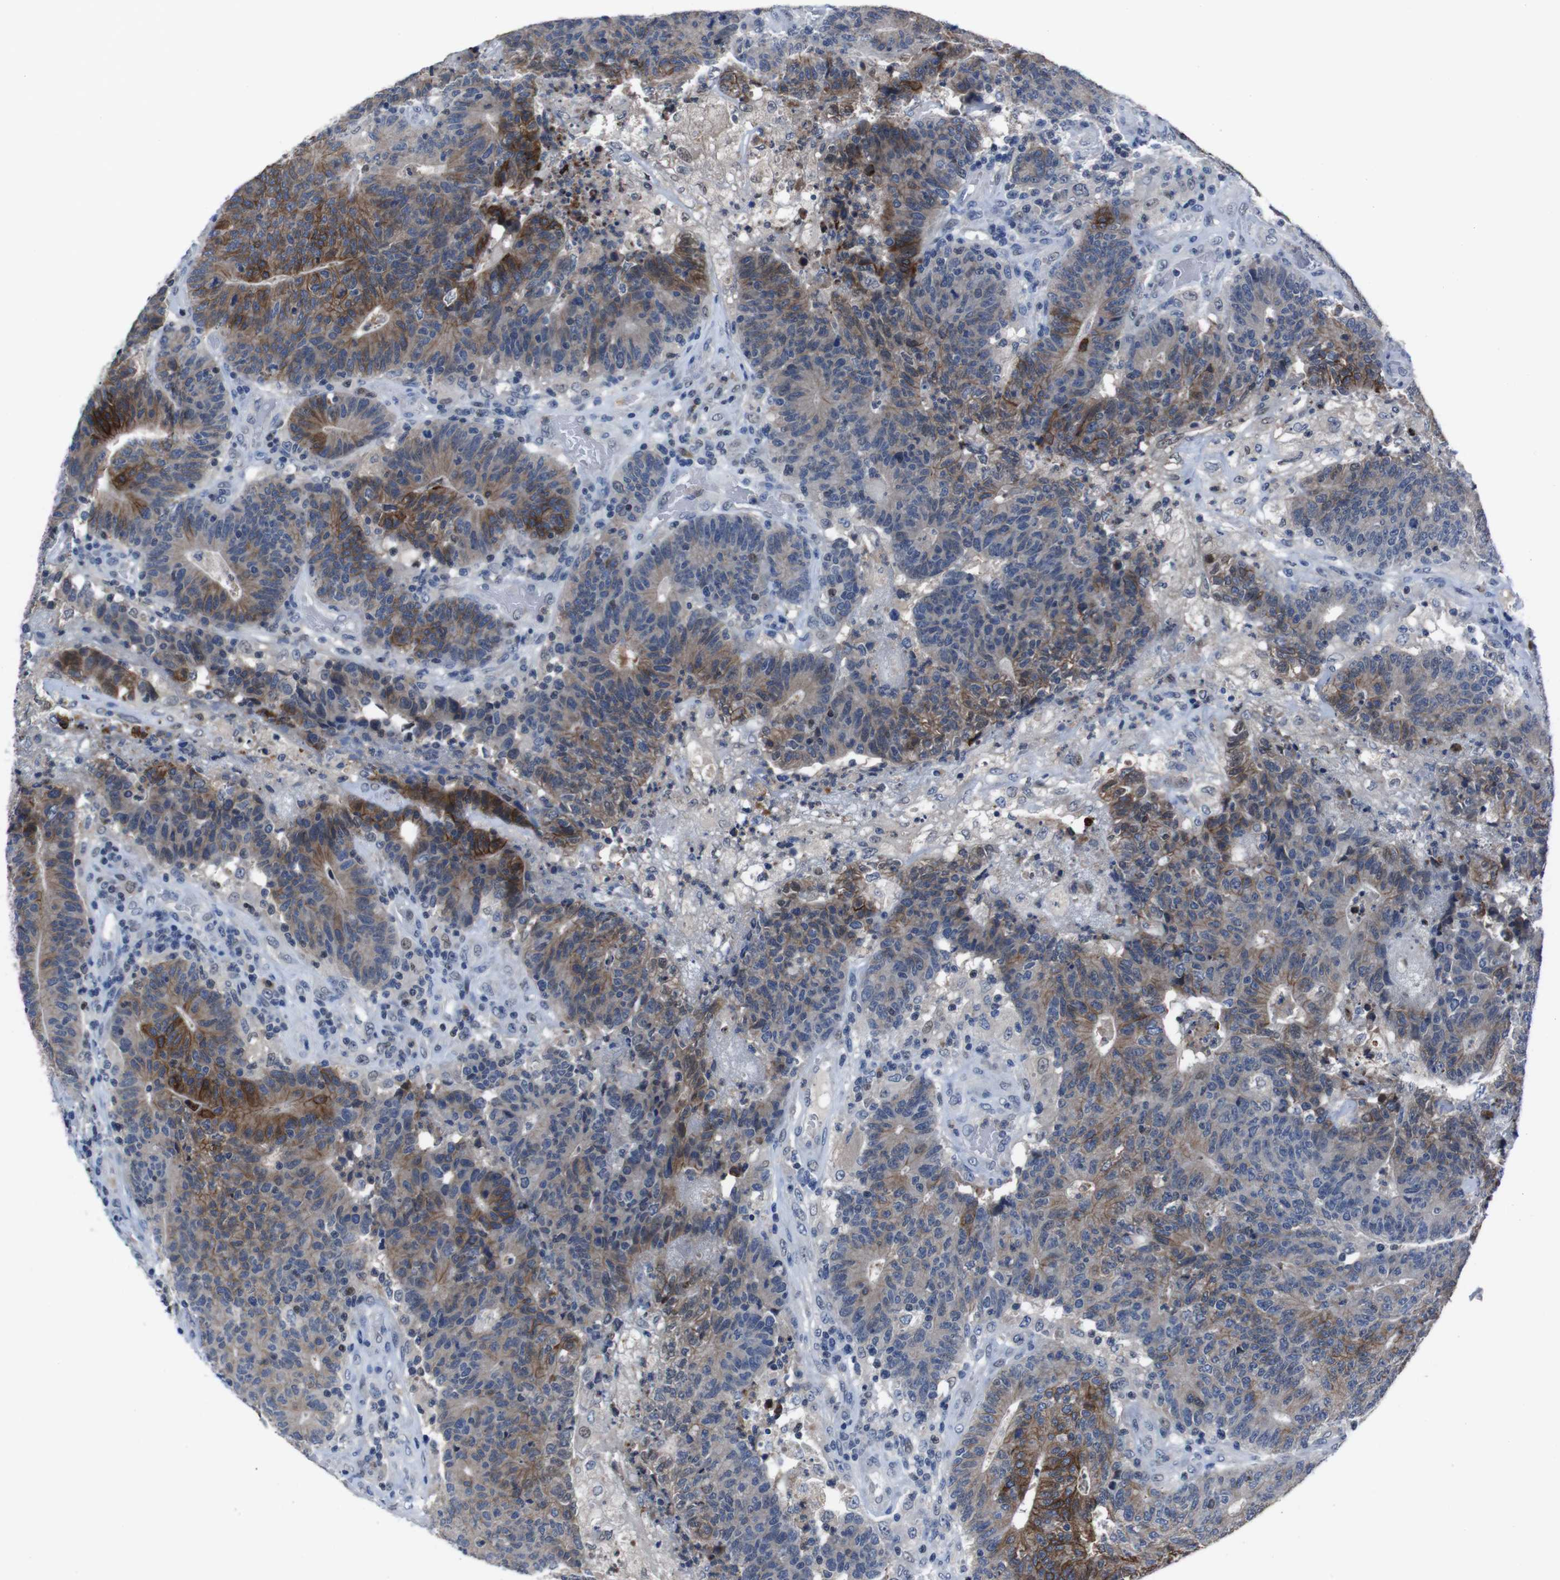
{"staining": {"intensity": "strong", "quantity": "25%-75%", "location": "cytoplasmic/membranous"}, "tissue": "colorectal cancer", "cell_type": "Tumor cells", "image_type": "cancer", "snomed": [{"axis": "morphology", "description": "Normal tissue, NOS"}, {"axis": "morphology", "description": "Adenocarcinoma, NOS"}, {"axis": "topography", "description": "Colon"}], "caption": "The photomicrograph reveals a brown stain indicating the presence of a protein in the cytoplasmic/membranous of tumor cells in colorectal cancer.", "gene": "SEMA4B", "patient": {"sex": "female", "age": 75}}